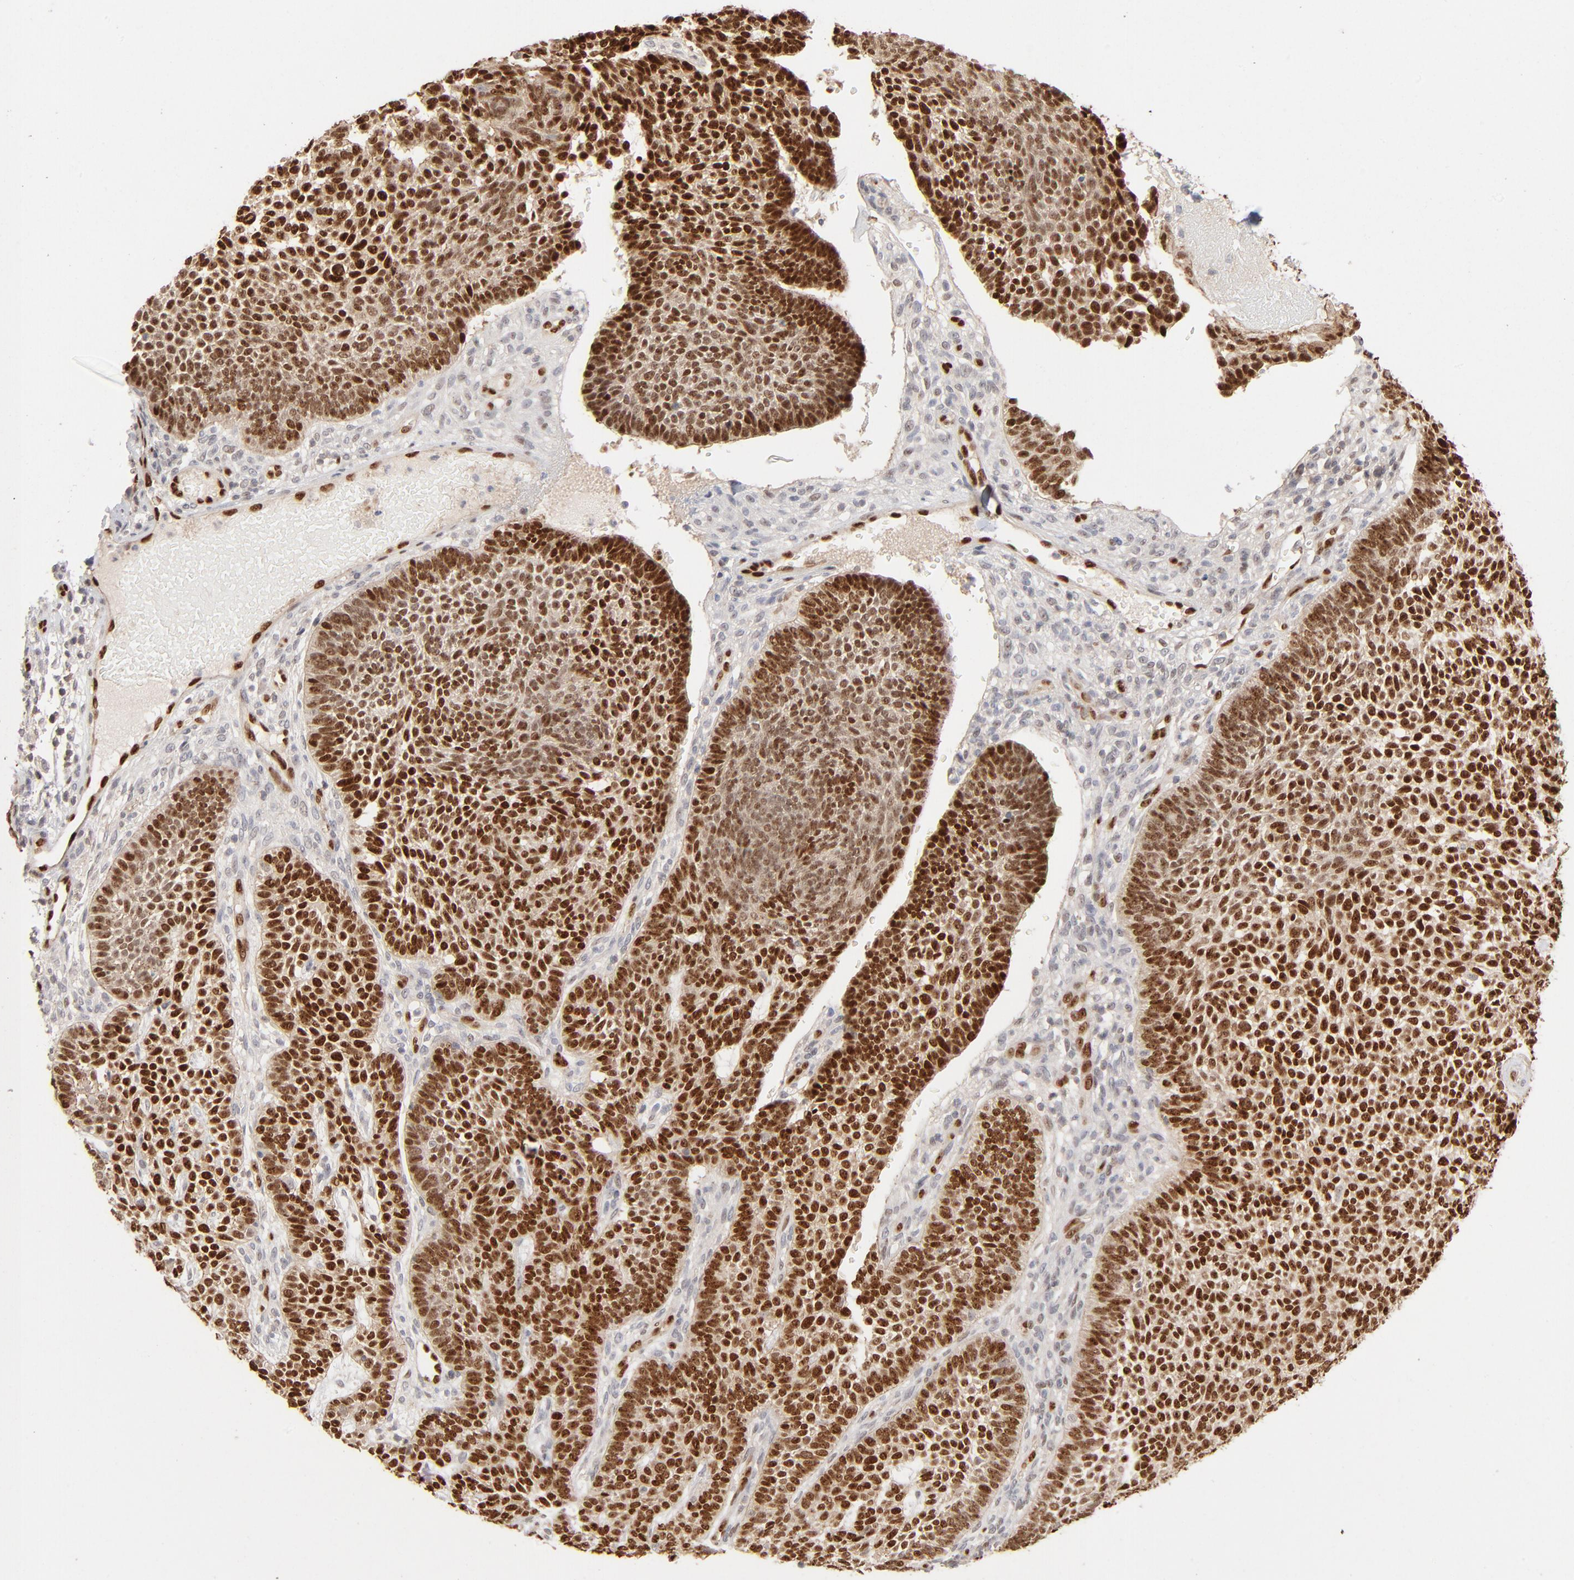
{"staining": {"intensity": "strong", "quantity": ">75%", "location": "nuclear"}, "tissue": "skin cancer", "cell_type": "Tumor cells", "image_type": "cancer", "snomed": [{"axis": "morphology", "description": "Normal tissue, NOS"}, {"axis": "morphology", "description": "Basal cell carcinoma"}, {"axis": "topography", "description": "Skin"}], "caption": "The histopathology image exhibits a brown stain indicating the presence of a protein in the nuclear of tumor cells in basal cell carcinoma (skin).", "gene": "NFIB", "patient": {"sex": "male", "age": 87}}